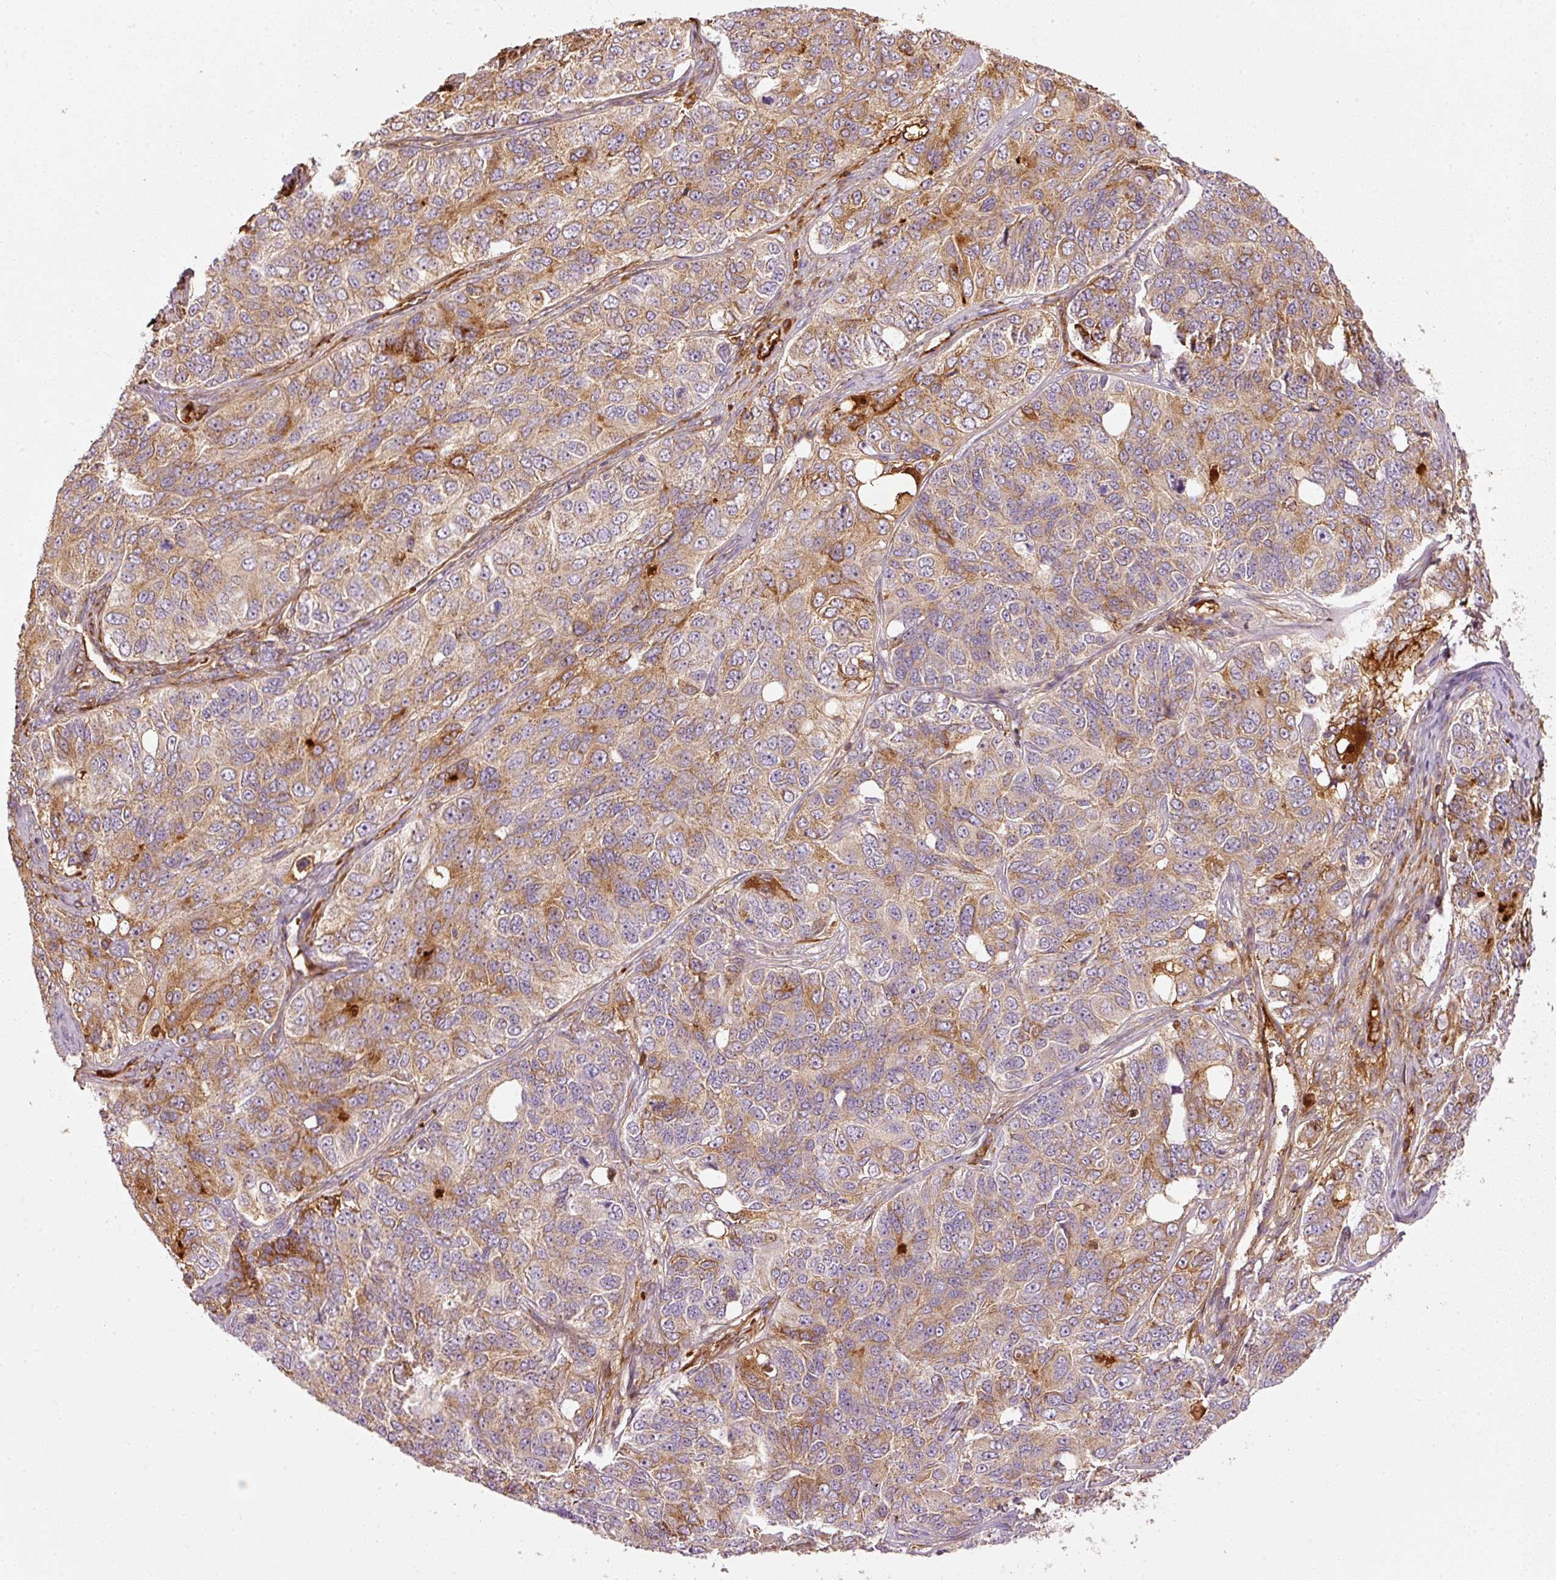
{"staining": {"intensity": "moderate", "quantity": "25%-75%", "location": "cytoplasmic/membranous"}, "tissue": "ovarian cancer", "cell_type": "Tumor cells", "image_type": "cancer", "snomed": [{"axis": "morphology", "description": "Carcinoma, endometroid"}, {"axis": "topography", "description": "Ovary"}], "caption": "Ovarian cancer (endometroid carcinoma) stained for a protein (brown) displays moderate cytoplasmic/membranous positive staining in about 25%-75% of tumor cells.", "gene": "SERPING1", "patient": {"sex": "female", "age": 51}}